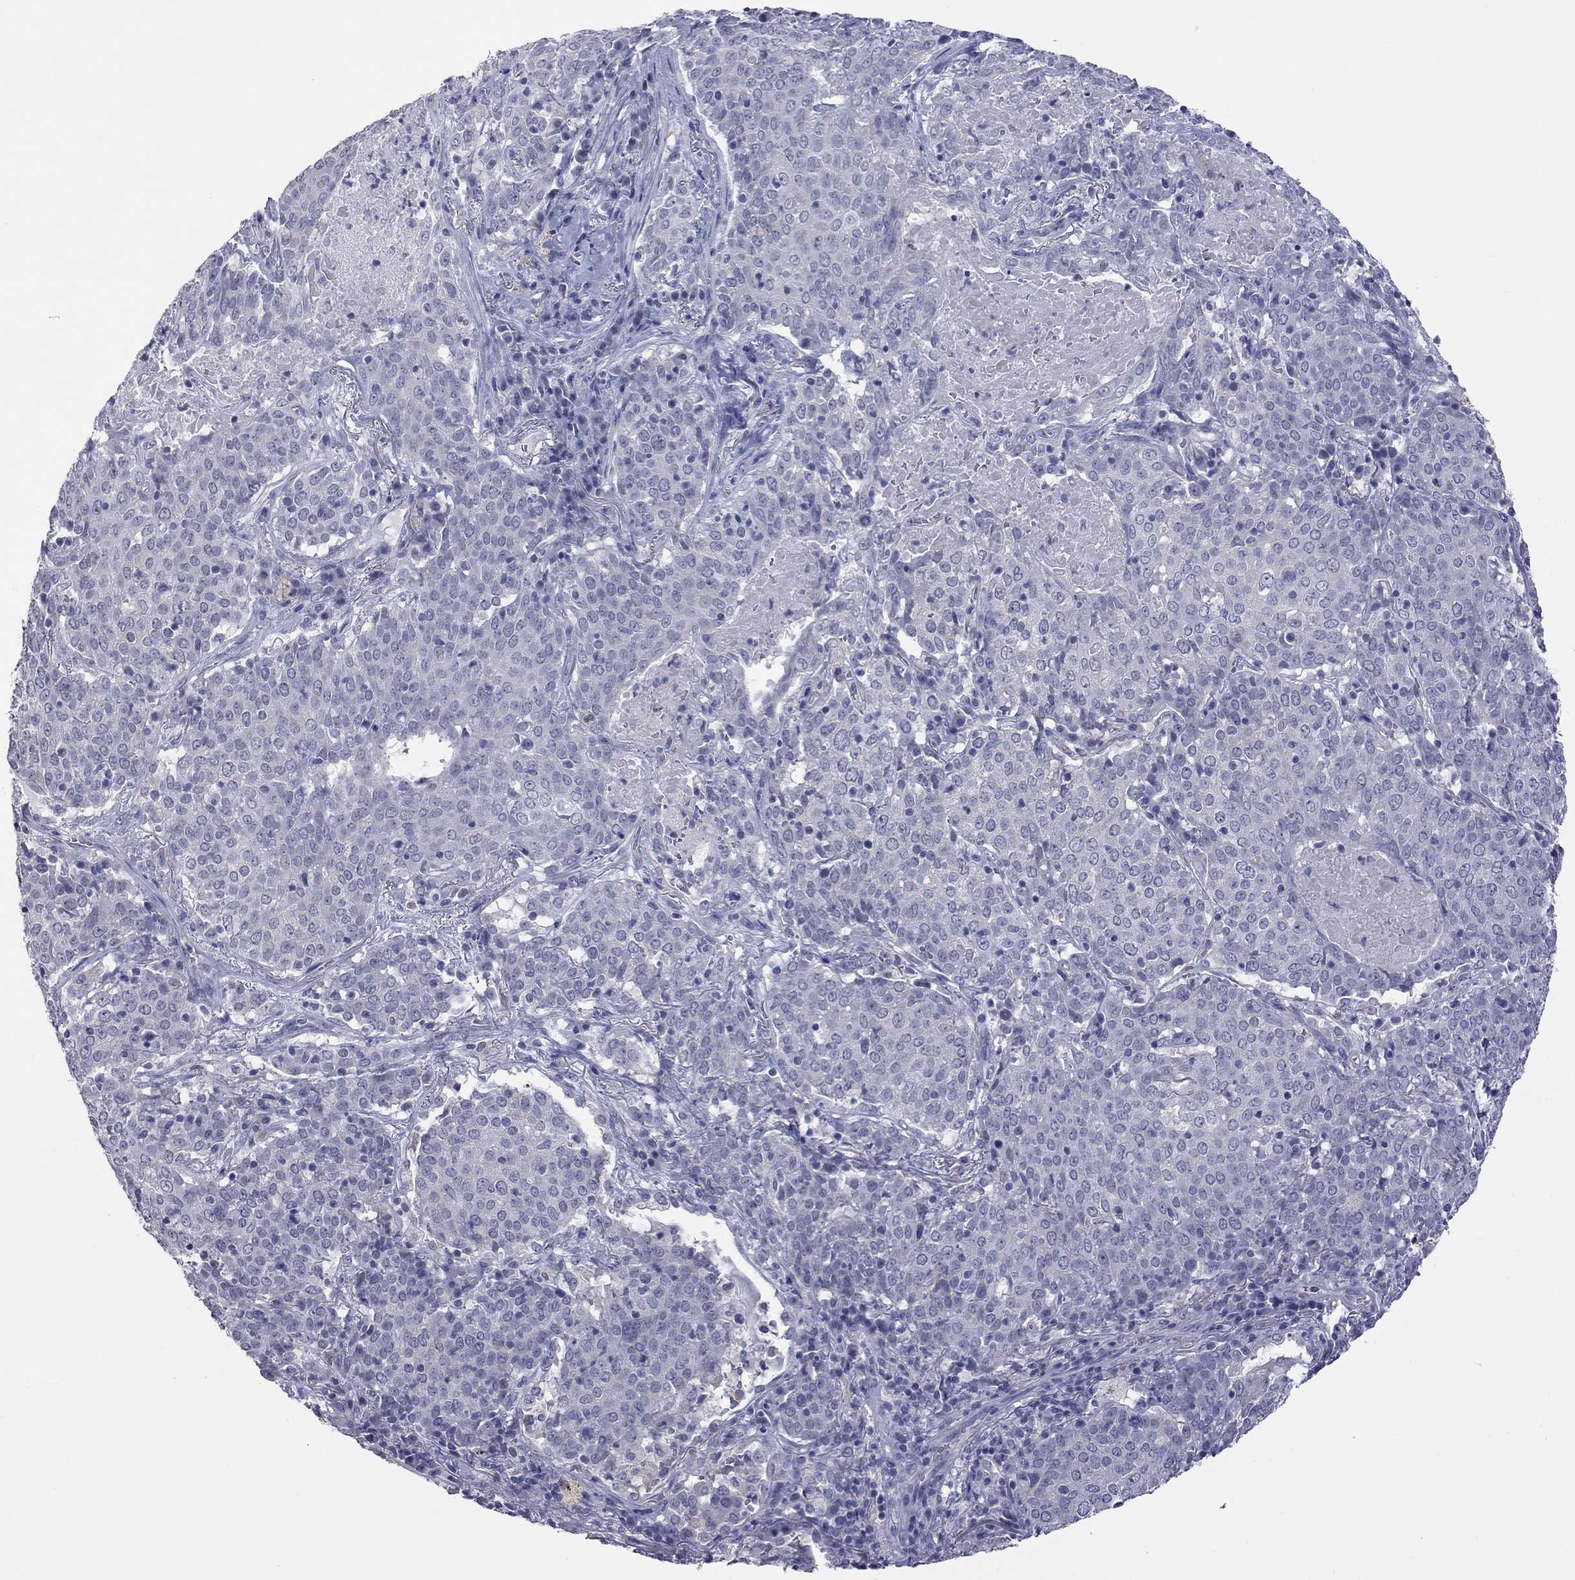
{"staining": {"intensity": "negative", "quantity": "none", "location": "none"}, "tissue": "lung cancer", "cell_type": "Tumor cells", "image_type": "cancer", "snomed": [{"axis": "morphology", "description": "Squamous cell carcinoma, NOS"}, {"axis": "topography", "description": "Lung"}], "caption": "This micrograph is of lung squamous cell carcinoma stained with immunohistochemistry (IHC) to label a protein in brown with the nuclei are counter-stained blue. There is no staining in tumor cells.", "gene": "HYLS1", "patient": {"sex": "male", "age": 82}}